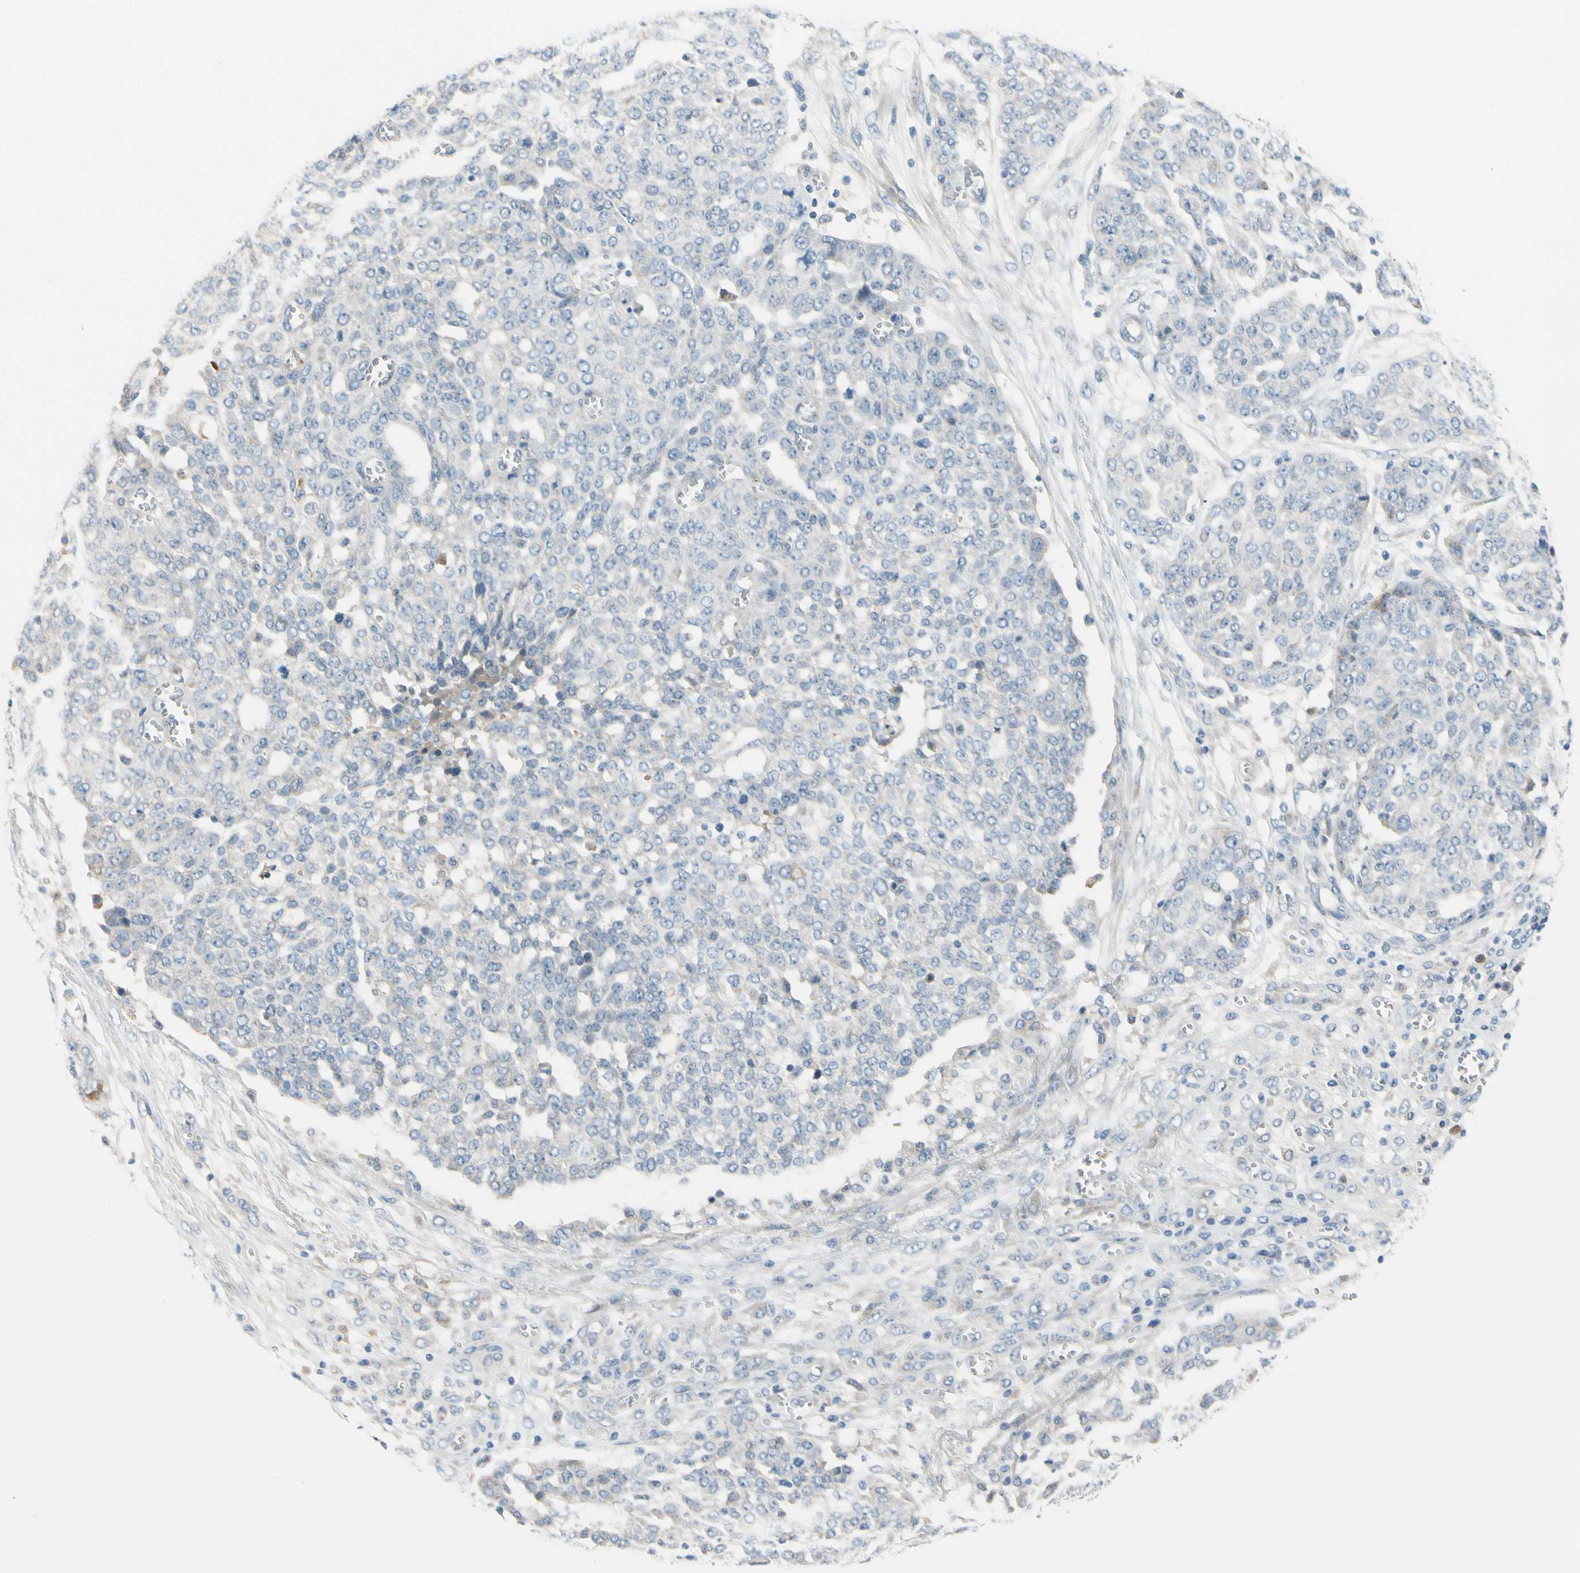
{"staining": {"intensity": "negative", "quantity": "none", "location": "none"}, "tissue": "ovarian cancer", "cell_type": "Tumor cells", "image_type": "cancer", "snomed": [{"axis": "morphology", "description": "Cystadenocarcinoma, serous, NOS"}, {"axis": "topography", "description": "Soft tissue"}, {"axis": "topography", "description": "Ovary"}], "caption": "DAB (3,3'-diaminobenzidine) immunohistochemical staining of human serous cystadenocarcinoma (ovarian) demonstrates no significant staining in tumor cells. (DAB (3,3'-diaminobenzidine) immunohistochemistry visualized using brightfield microscopy, high magnification).", "gene": "CNDP1", "patient": {"sex": "female", "age": 57}}